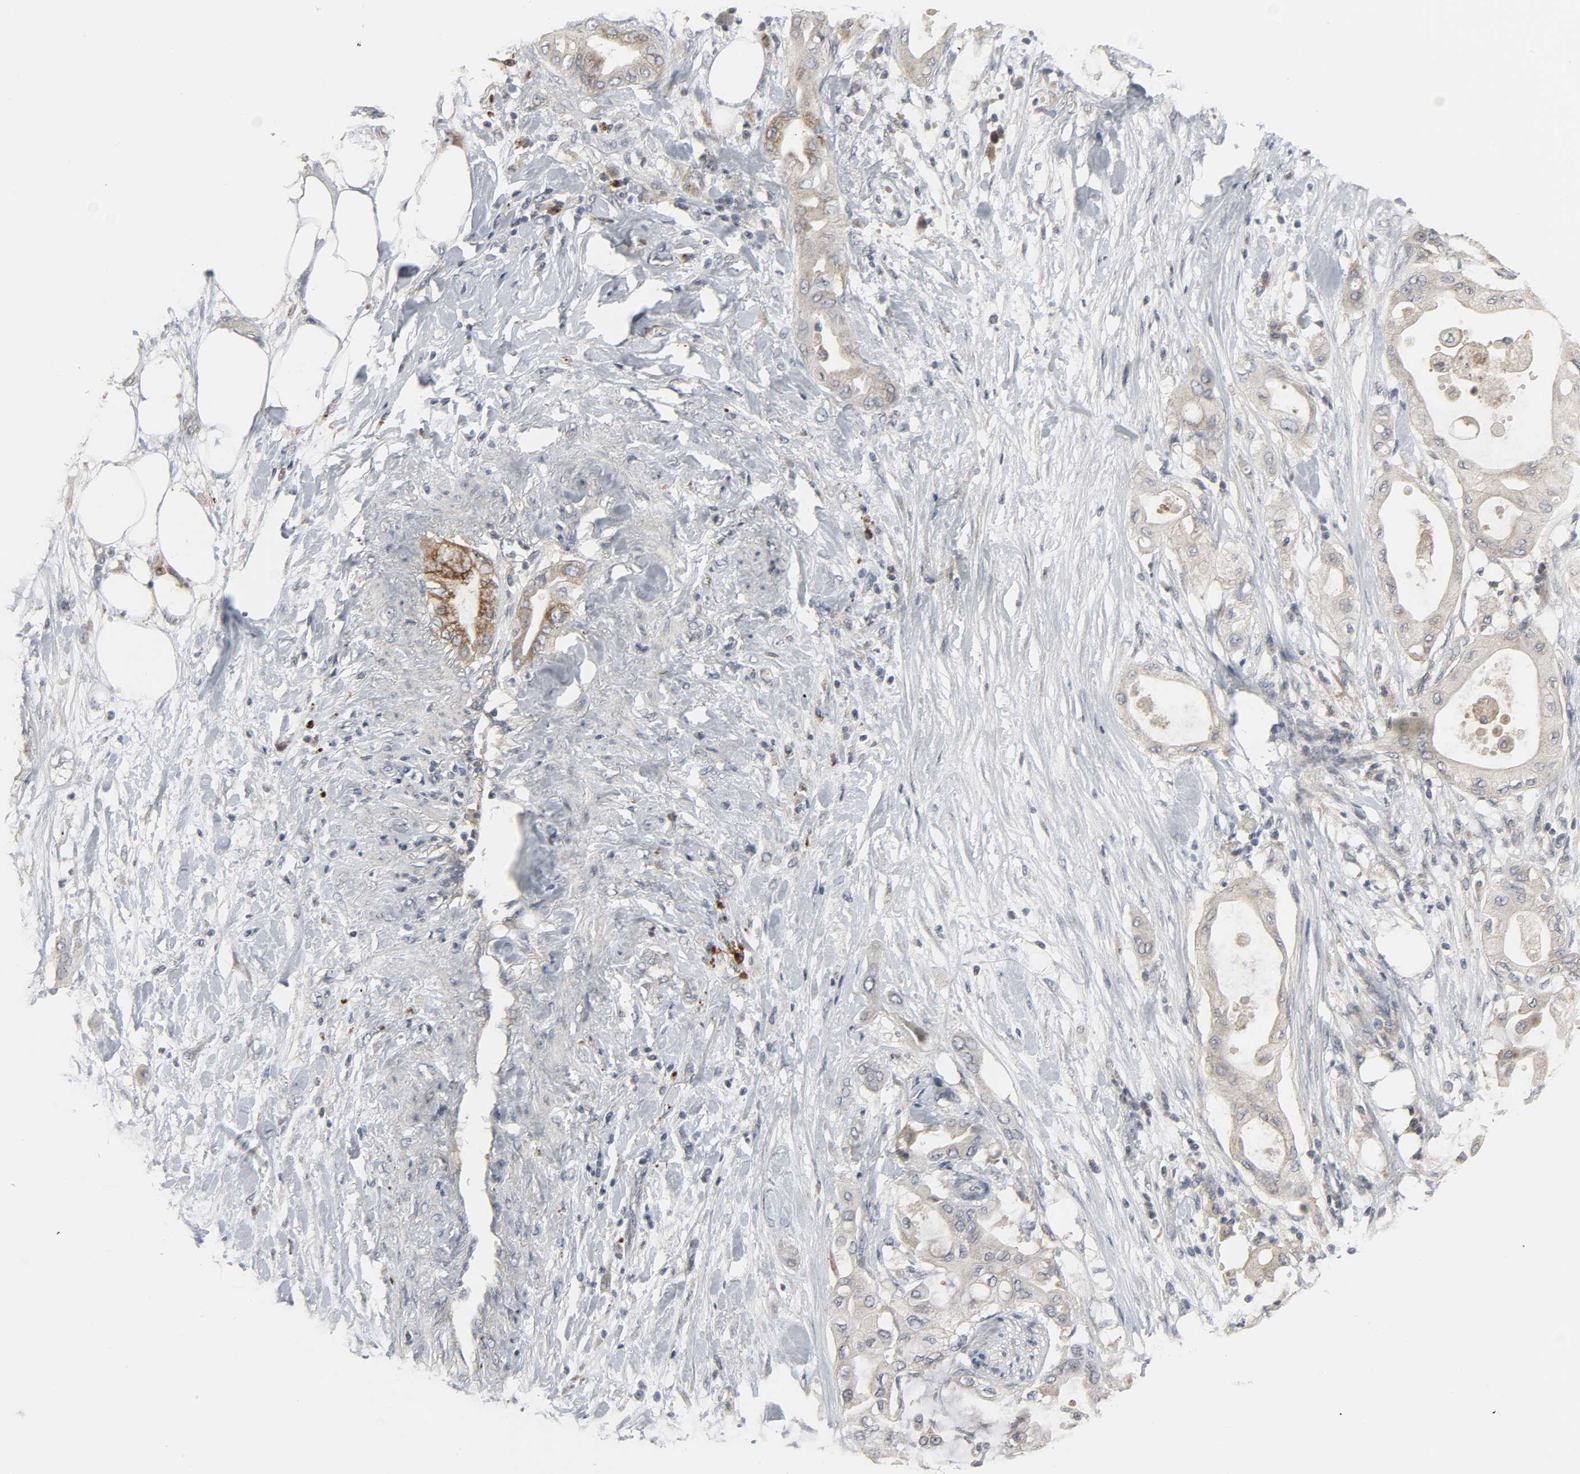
{"staining": {"intensity": "moderate", "quantity": ">75%", "location": "cytoplasmic/membranous"}, "tissue": "pancreatic cancer", "cell_type": "Tumor cells", "image_type": "cancer", "snomed": [{"axis": "morphology", "description": "Adenocarcinoma, NOS"}, {"axis": "morphology", "description": "Adenocarcinoma, metastatic, NOS"}, {"axis": "topography", "description": "Lymph node"}, {"axis": "topography", "description": "Pancreas"}, {"axis": "topography", "description": "Duodenum"}], "caption": "This micrograph shows immunohistochemistry staining of human pancreatic metastatic adenocarcinoma, with medium moderate cytoplasmic/membranous expression in approximately >75% of tumor cells.", "gene": "CLIP1", "patient": {"sex": "female", "age": 64}}